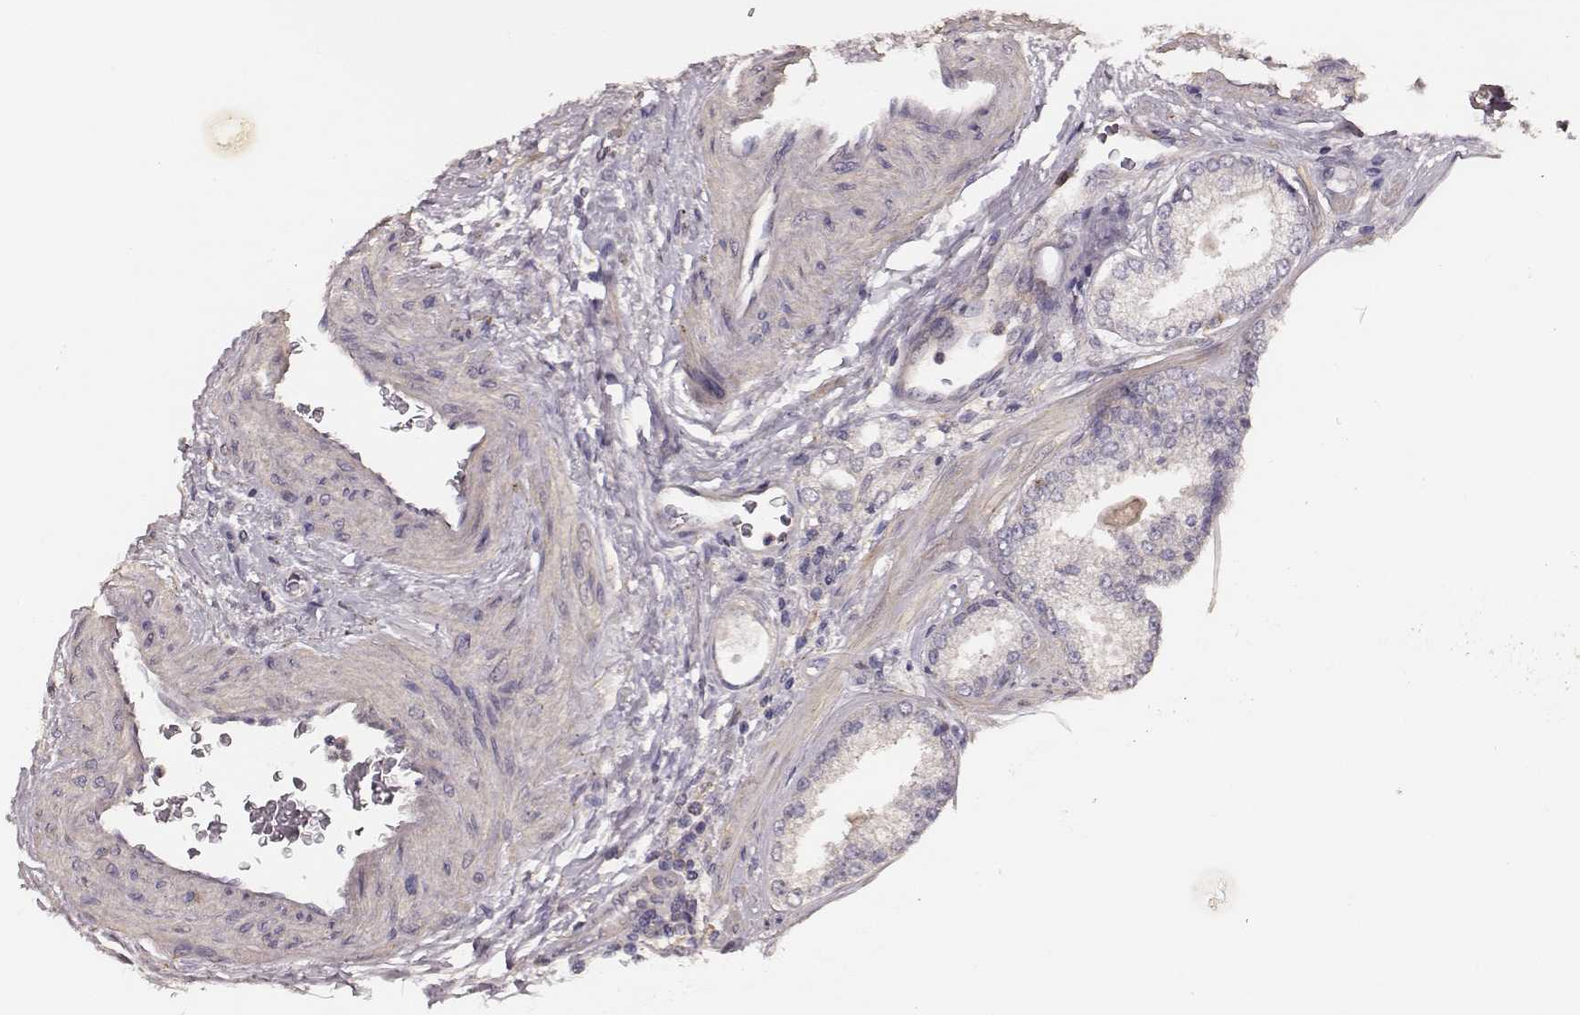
{"staining": {"intensity": "negative", "quantity": "none", "location": "none"}, "tissue": "prostate cancer", "cell_type": "Tumor cells", "image_type": "cancer", "snomed": [{"axis": "morphology", "description": "Adenocarcinoma, Low grade"}, {"axis": "topography", "description": "Prostate"}], "caption": "High power microscopy histopathology image of an immunohistochemistry micrograph of adenocarcinoma (low-grade) (prostate), revealing no significant positivity in tumor cells. (Brightfield microscopy of DAB IHC at high magnification).", "gene": "VPS26A", "patient": {"sex": "male", "age": 56}}